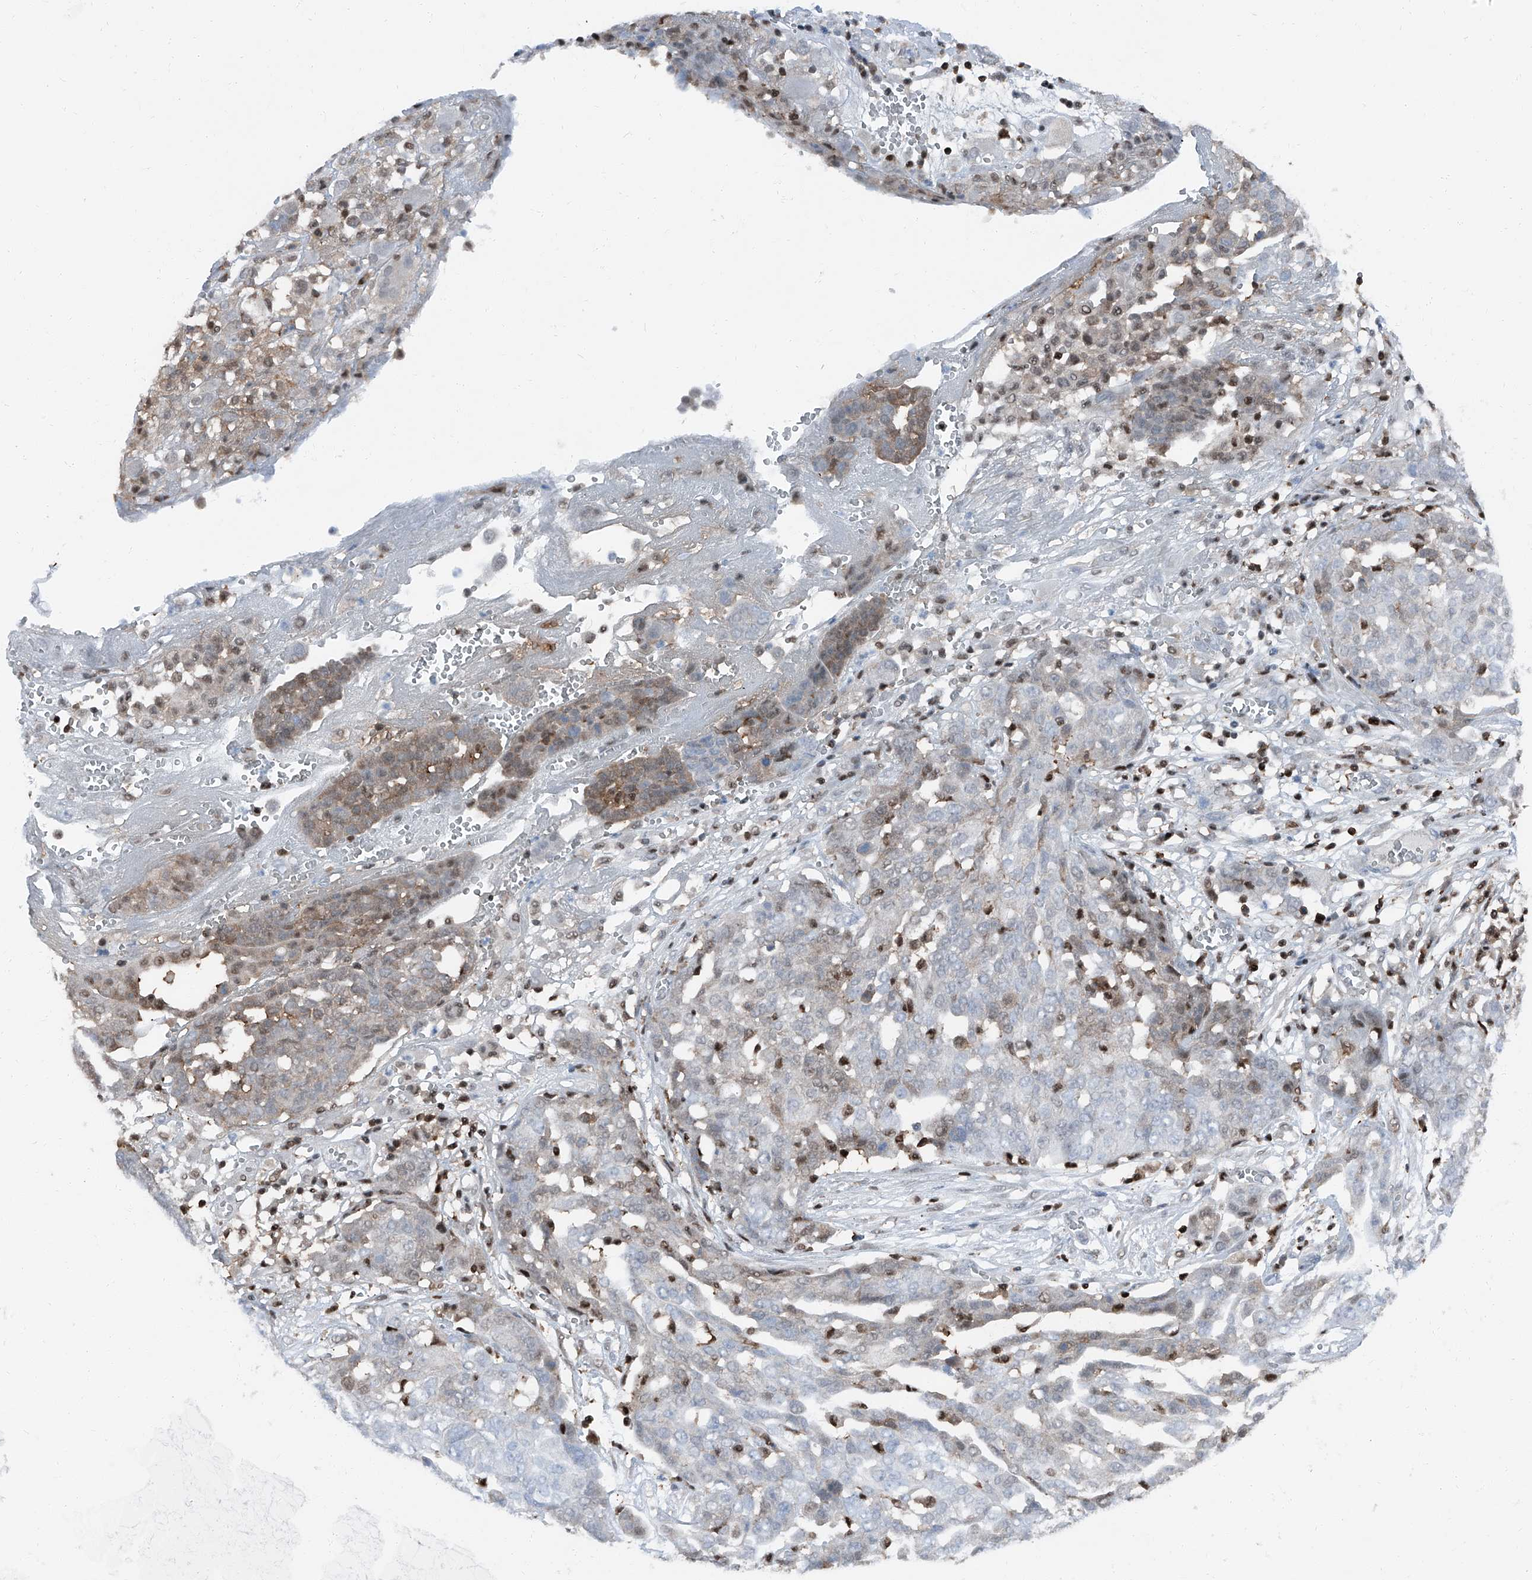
{"staining": {"intensity": "moderate", "quantity": "<25%", "location": "cytoplasmic/membranous,nuclear"}, "tissue": "ovarian cancer", "cell_type": "Tumor cells", "image_type": "cancer", "snomed": [{"axis": "morphology", "description": "Cystadenocarcinoma, serous, NOS"}, {"axis": "topography", "description": "Soft tissue"}, {"axis": "topography", "description": "Ovary"}], "caption": "There is low levels of moderate cytoplasmic/membranous and nuclear expression in tumor cells of ovarian serous cystadenocarcinoma, as demonstrated by immunohistochemical staining (brown color).", "gene": "PSMB10", "patient": {"sex": "female", "age": 57}}